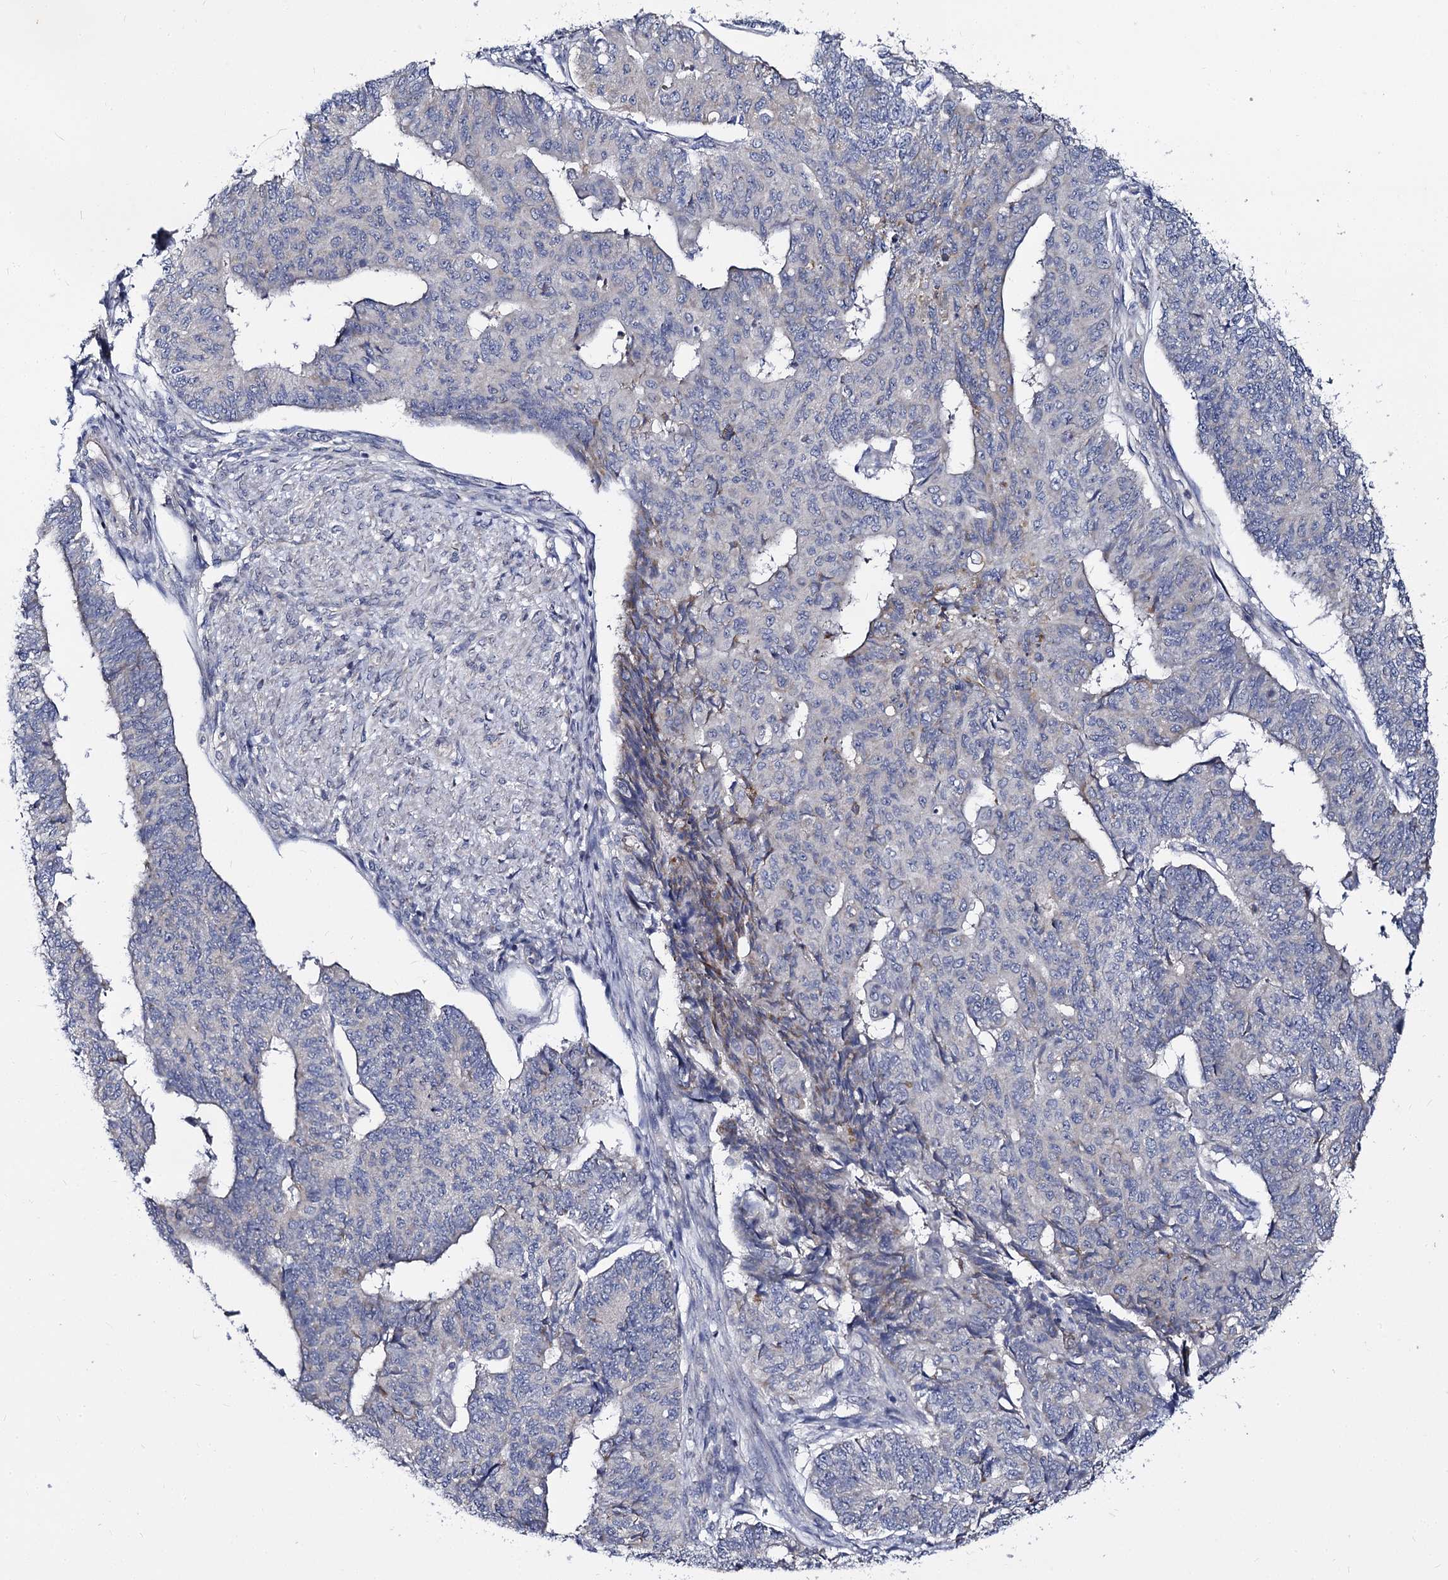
{"staining": {"intensity": "negative", "quantity": "none", "location": "none"}, "tissue": "endometrial cancer", "cell_type": "Tumor cells", "image_type": "cancer", "snomed": [{"axis": "morphology", "description": "Adenocarcinoma, NOS"}, {"axis": "topography", "description": "Endometrium"}], "caption": "Human endometrial cancer (adenocarcinoma) stained for a protein using immunohistochemistry (IHC) demonstrates no expression in tumor cells.", "gene": "PANX2", "patient": {"sex": "female", "age": 32}}